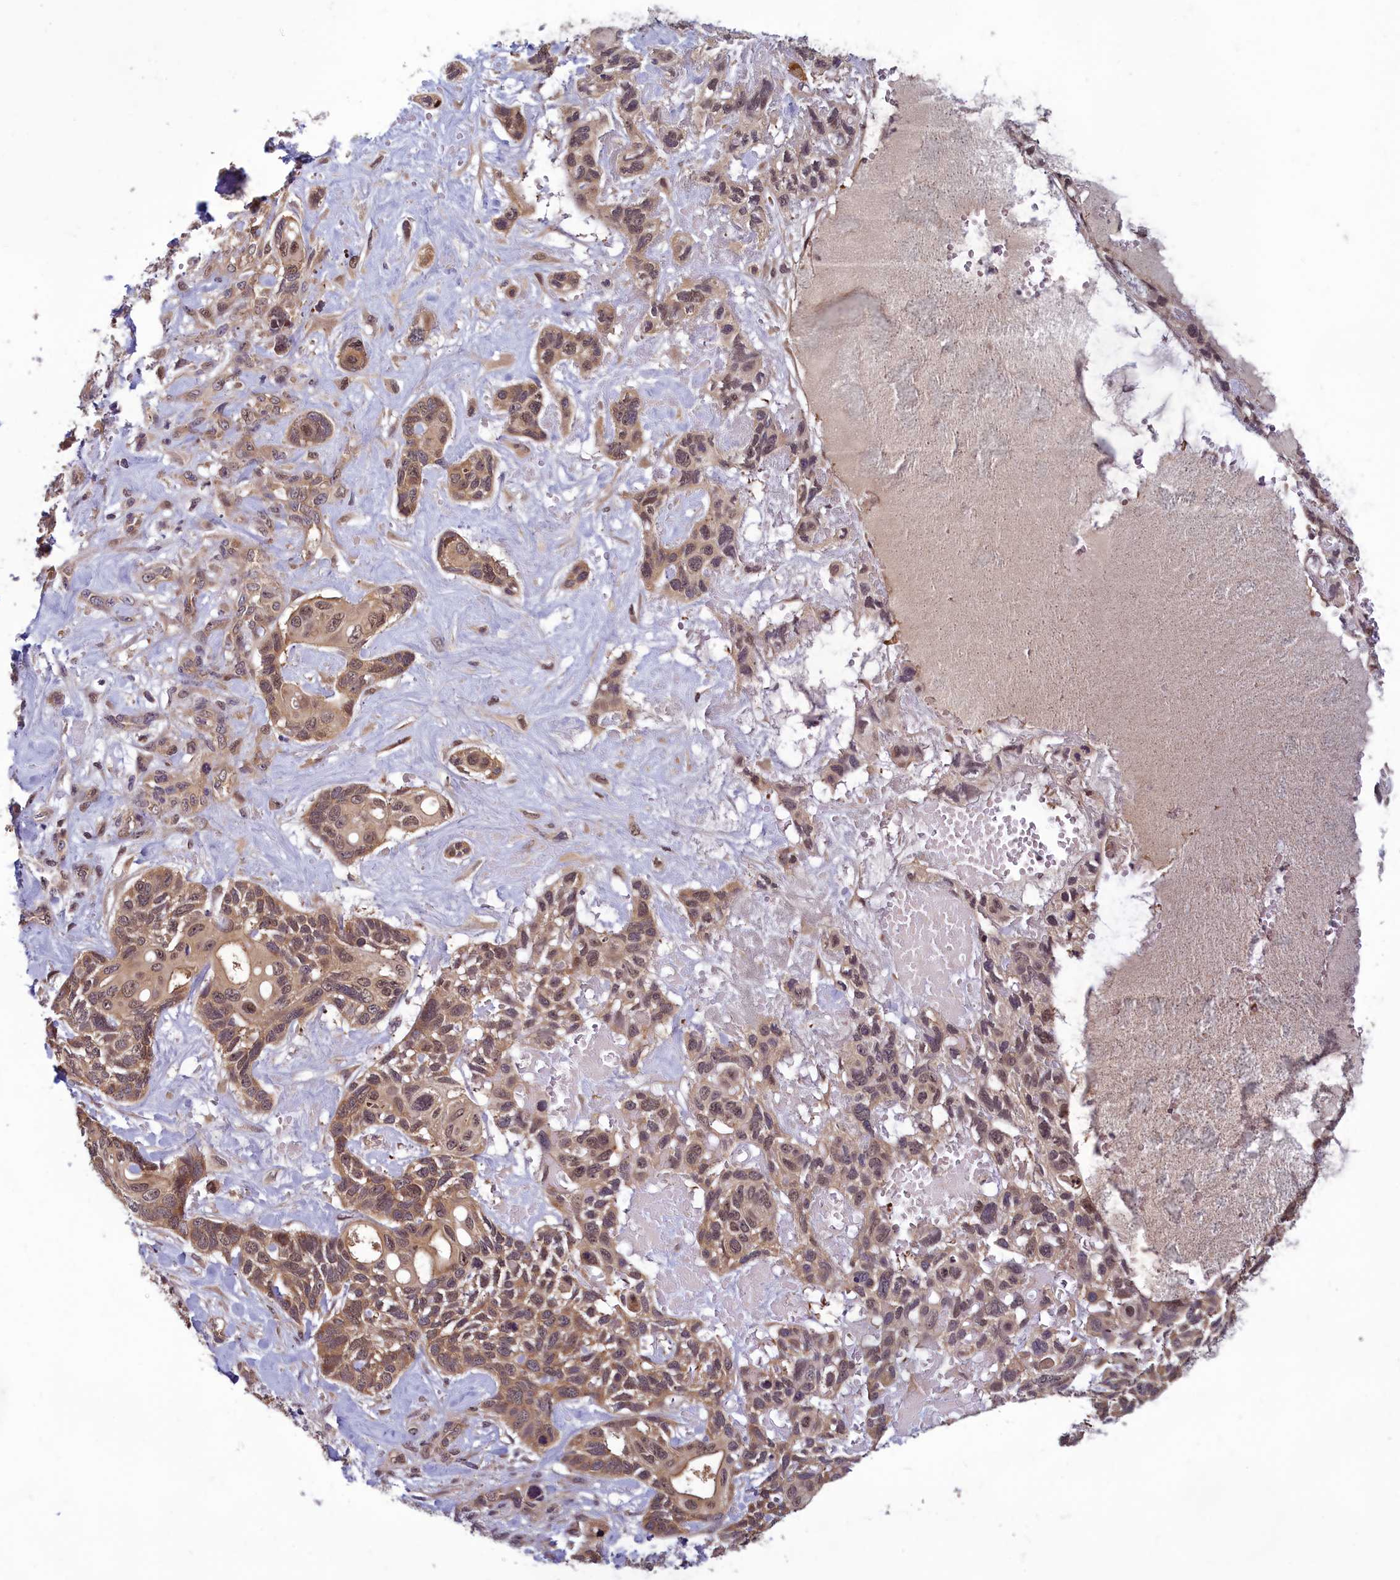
{"staining": {"intensity": "moderate", "quantity": ">75%", "location": "cytoplasmic/membranous,nuclear"}, "tissue": "skin cancer", "cell_type": "Tumor cells", "image_type": "cancer", "snomed": [{"axis": "morphology", "description": "Basal cell carcinoma"}, {"axis": "topography", "description": "Skin"}], "caption": "Protein expression analysis of human basal cell carcinoma (skin) reveals moderate cytoplasmic/membranous and nuclear expression in approximately >75% of tumor cells.", "gene": "CCDC15", "patient": {"sex": "male", "age": 88}}